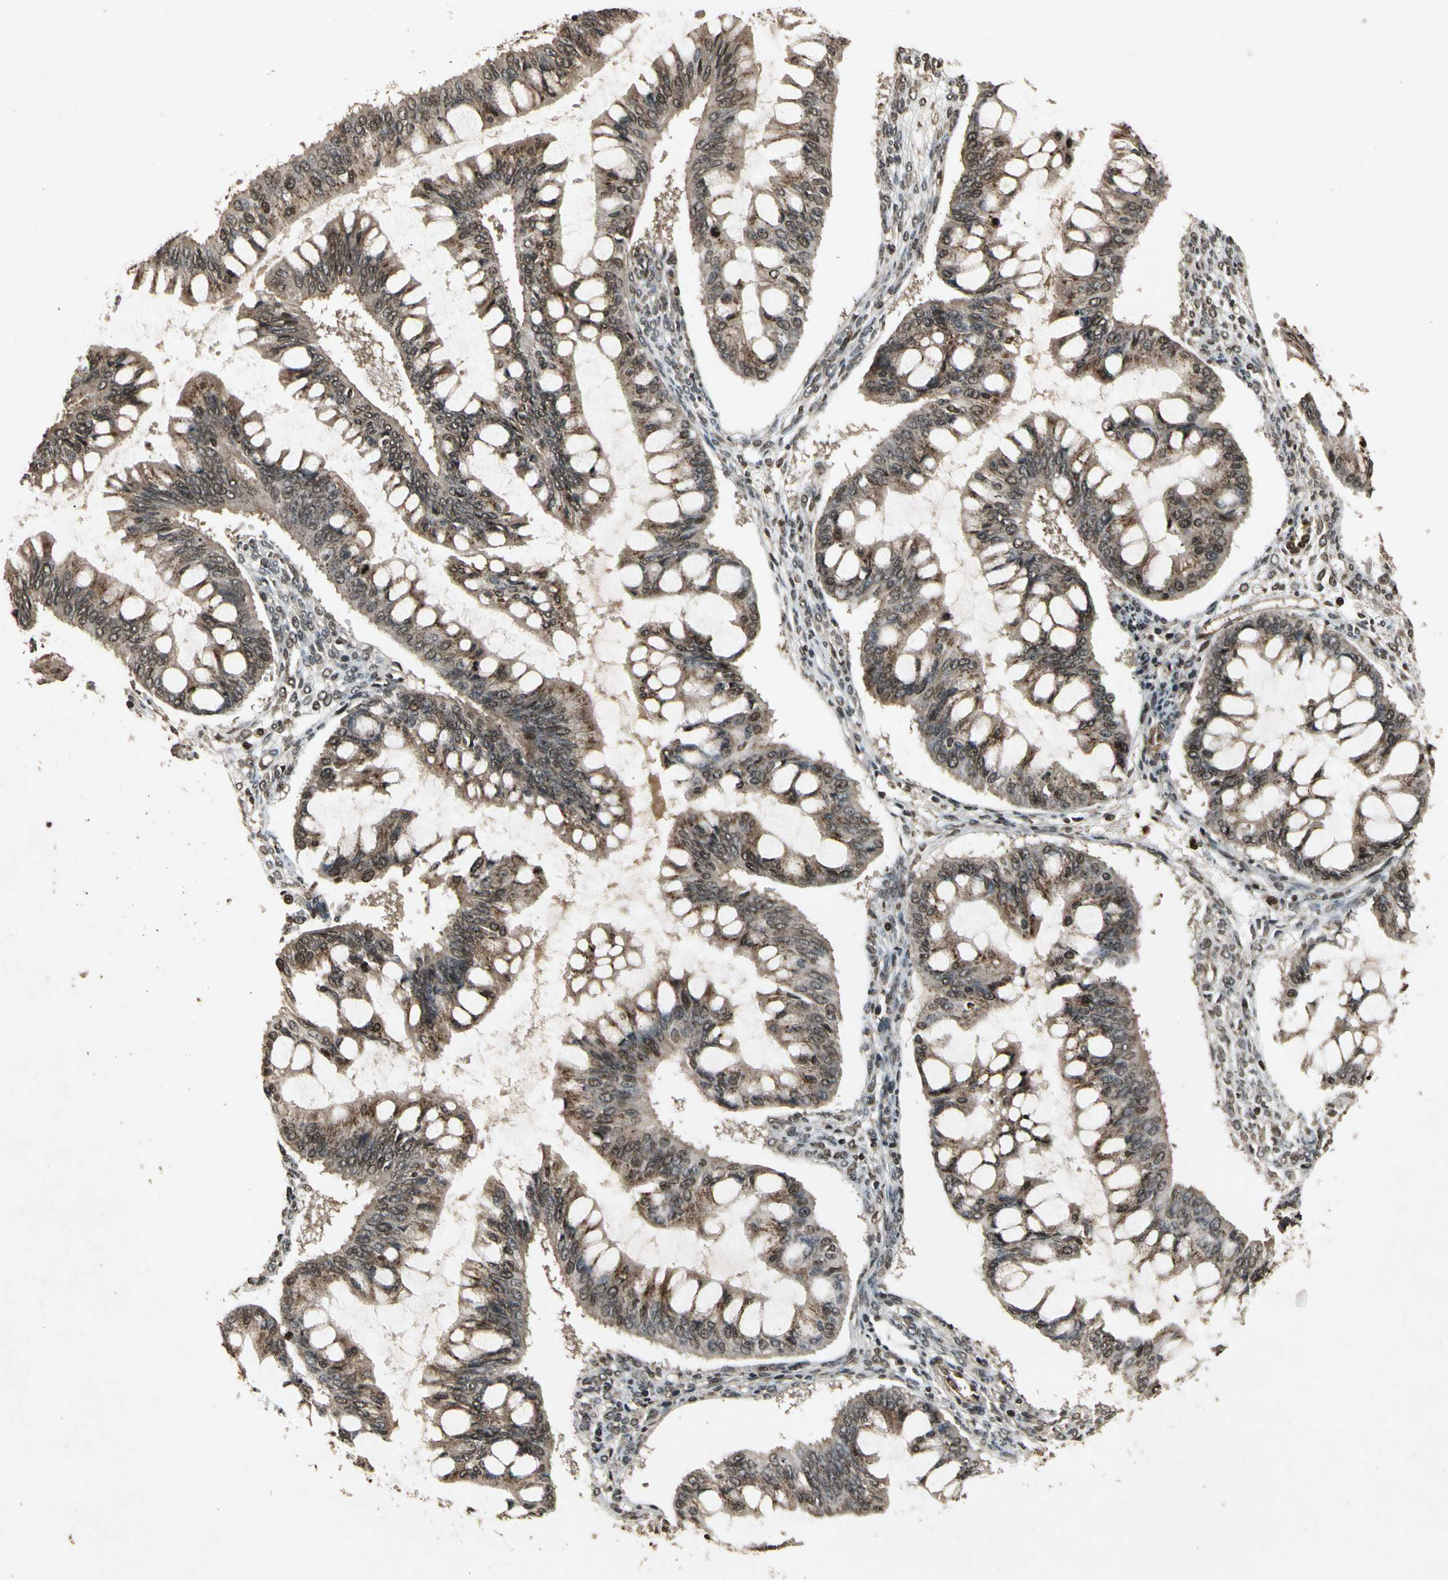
{"staining": {"intensity": "moderate", "quantity": ">75%", "location": "cytoplasmic/membranous"}, "tissue": "ovarian cancer", "cell_type": "Tumor cells", "image_type": "cancer", "snomed": [{"axis": "morphology", "description": "Cystadenocarcinoma, mucinous, NOS"}, {"axis": "topography", "description": "Ovary"}], "caption": "Mucinous cystadenocarcinoma (ovarian) was stained to show a protein in brown. There is medium levels of moderate cytoplasmic/membranous positivity in approximately >75% of tumor cells. (Stains: DAB (3,3'-diaminobenzidine) in brown, nuclei in blue, Microscopy: brightfield microscopy at high magnification).", "gene": "GLRX", "patient": {"sex": "female", "age": 73}}